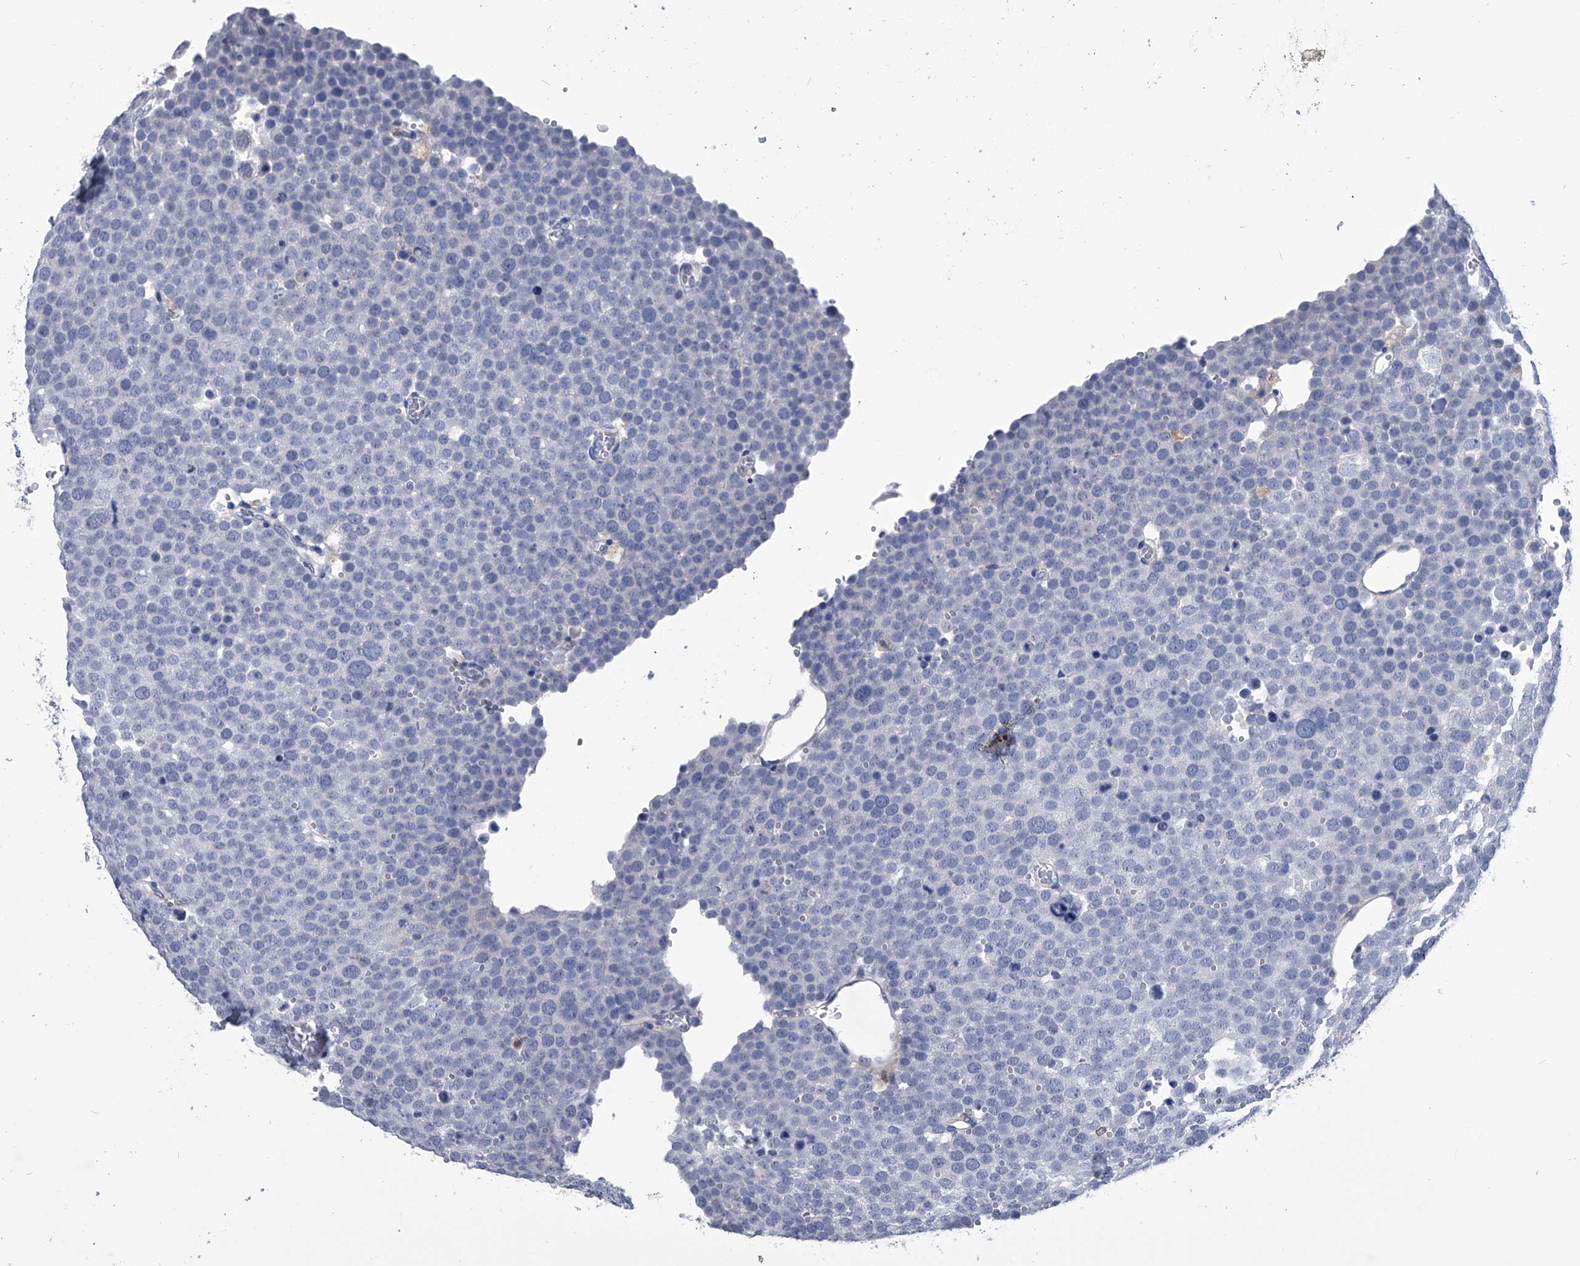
{"staining": {"intensity": "negative", "quantity": "none", "location": "none"}, "tissue": "testis cancer", "cell_type": "Tumor cells", "image_type": "cancer", "snomed": [{"axis": "morphology", "description": "Seminoma, NOS"}, {"axis": "topography", "description": "Testis"}], "caption": "Immunohistochemistry (IHC) photomicrograph of testis cancer stained for a protein (brown), which shows no expression in tumor cells.", "gene": "PDXK", "patient": {"sex": "male", "age": 71}}